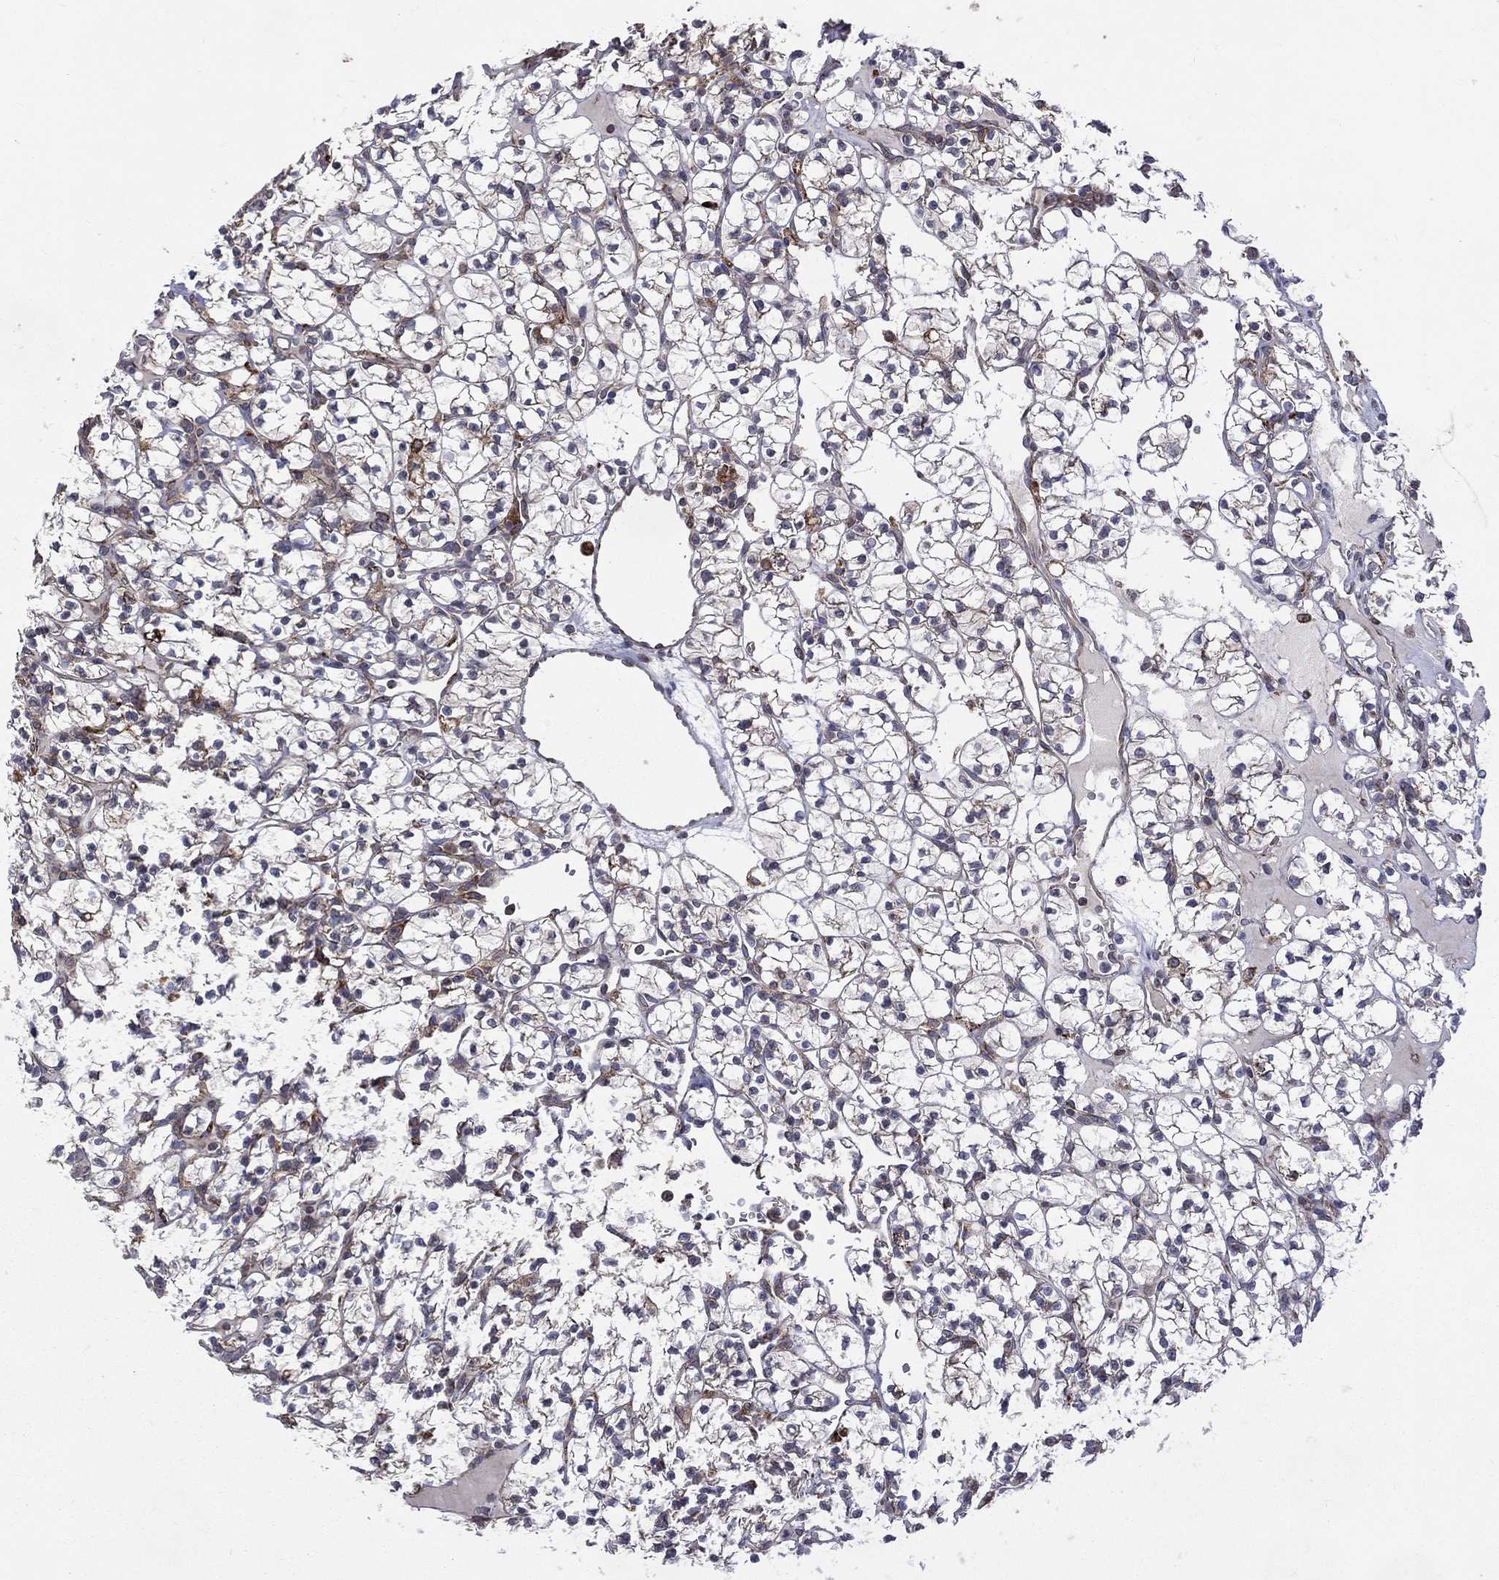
{"staining": {"intensity": "moderate", "quantity": "25%-75%", "location": "cytoplasmic/membranous"}, "tissue": "renal cancer", "cell_type": "Tumor cells", "image_type": "cancer", "snomed": [{"axis": "morphology", "description": "Adenocarcinoma, NOS"}, {"axis": "topography", "description": "Kidney"}], "caption": "Immunohistochemical staining of renal cancer reveals medium levels of moderate cytoplasmic/membranous protein expression in about 25%-75% of tumor cells.", "gene": "C20orf96", "patient": {"sex": "female", "age": 89}}